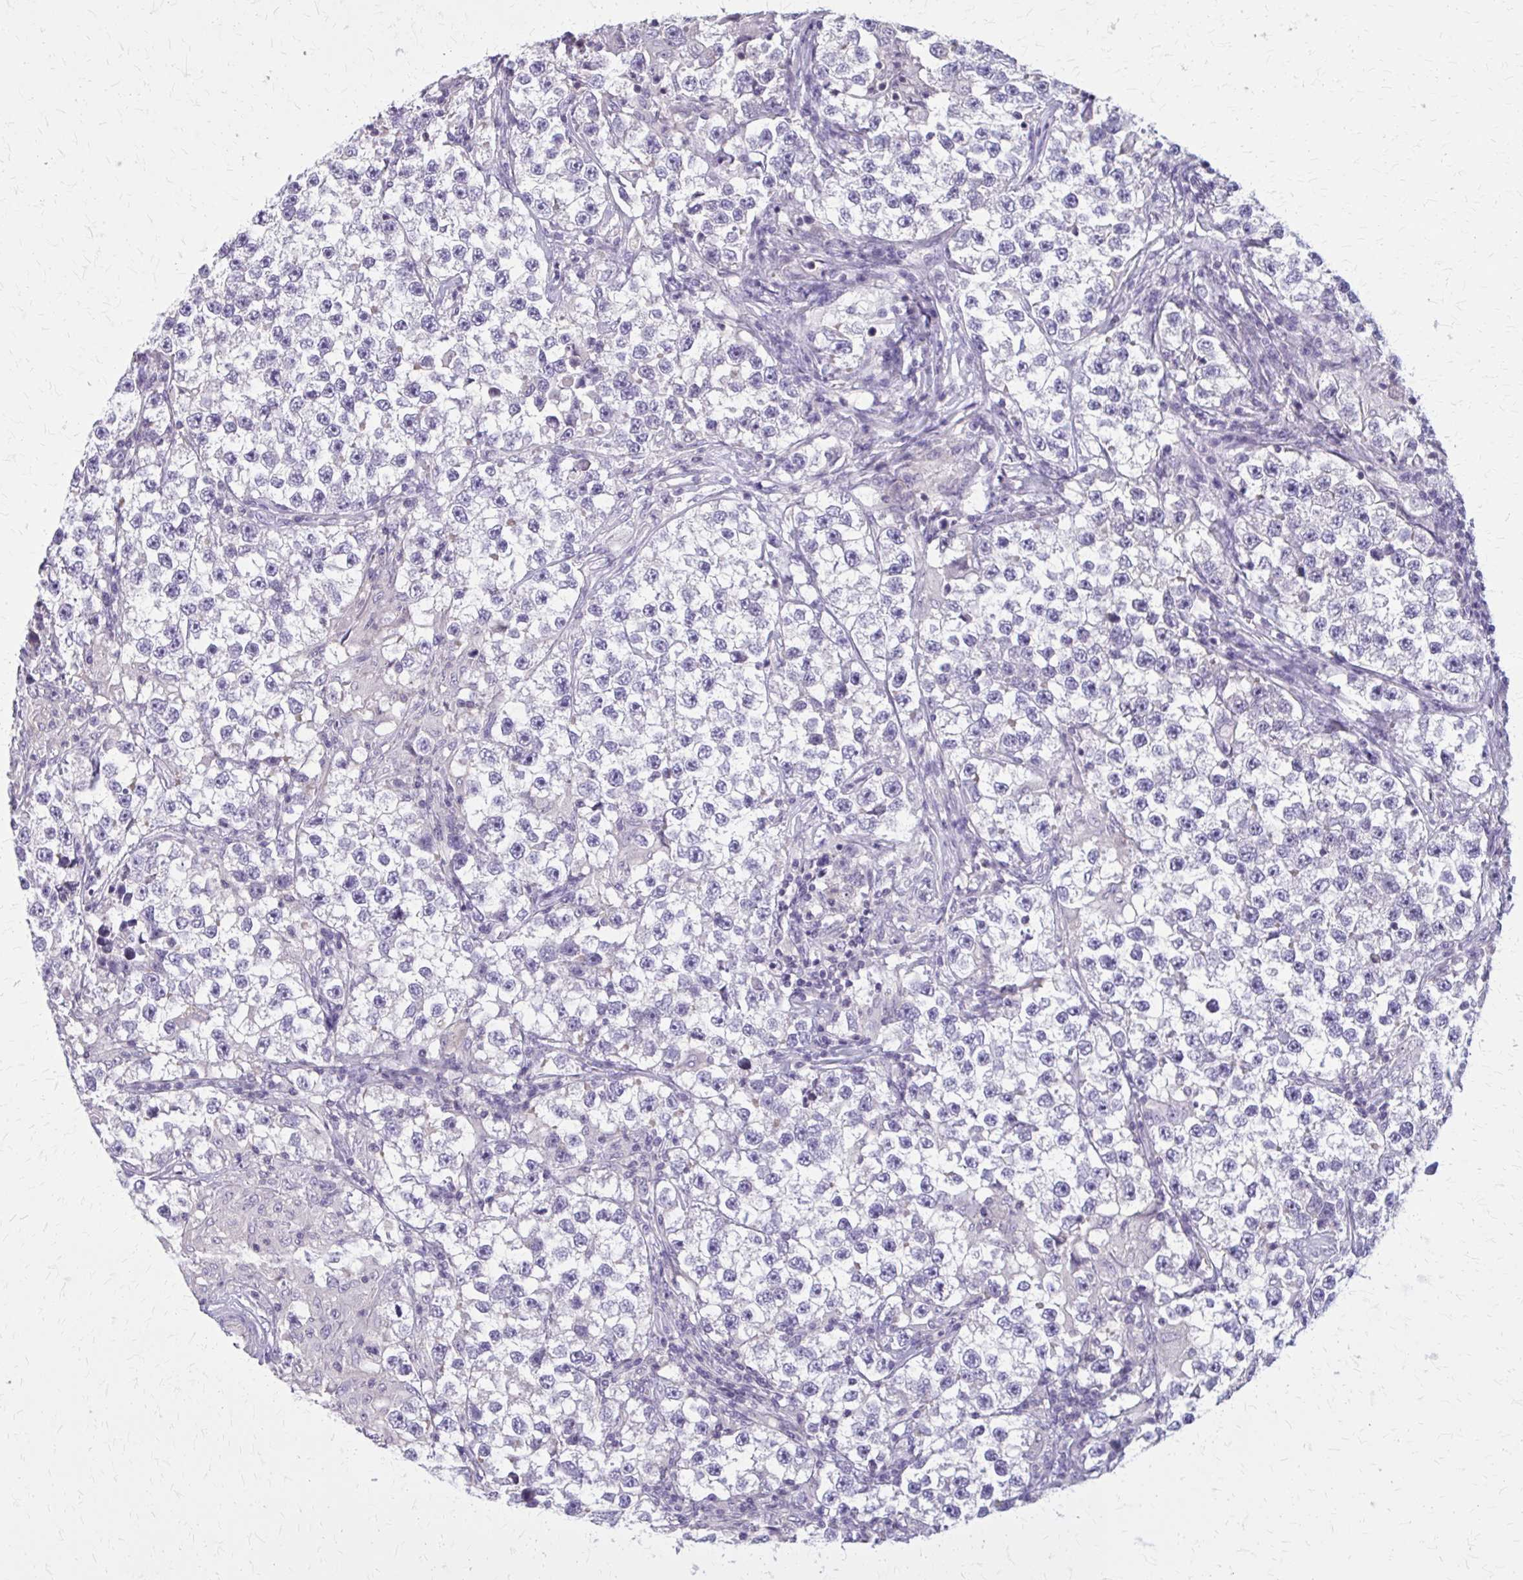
{"staining": {"intensity": "negative", "quantity": "none", "location": "none"}, "tissue": "testis cancer", "cell_type": "Tumor cells", "image_type": "cancer", "snomed": [{"axis": "morphology", "description": "Seminoma, NOS"}, {"axis": "topography", "description": "Testis"}], "caption": "Tumor cells show no significant staining in testis cancer. (DAB immunohistochemistry (IHC) visualized using brightfield microscopy, high magnification).", "gene": "OR4A47", "patient": {"sex": "male", "age": 46}}